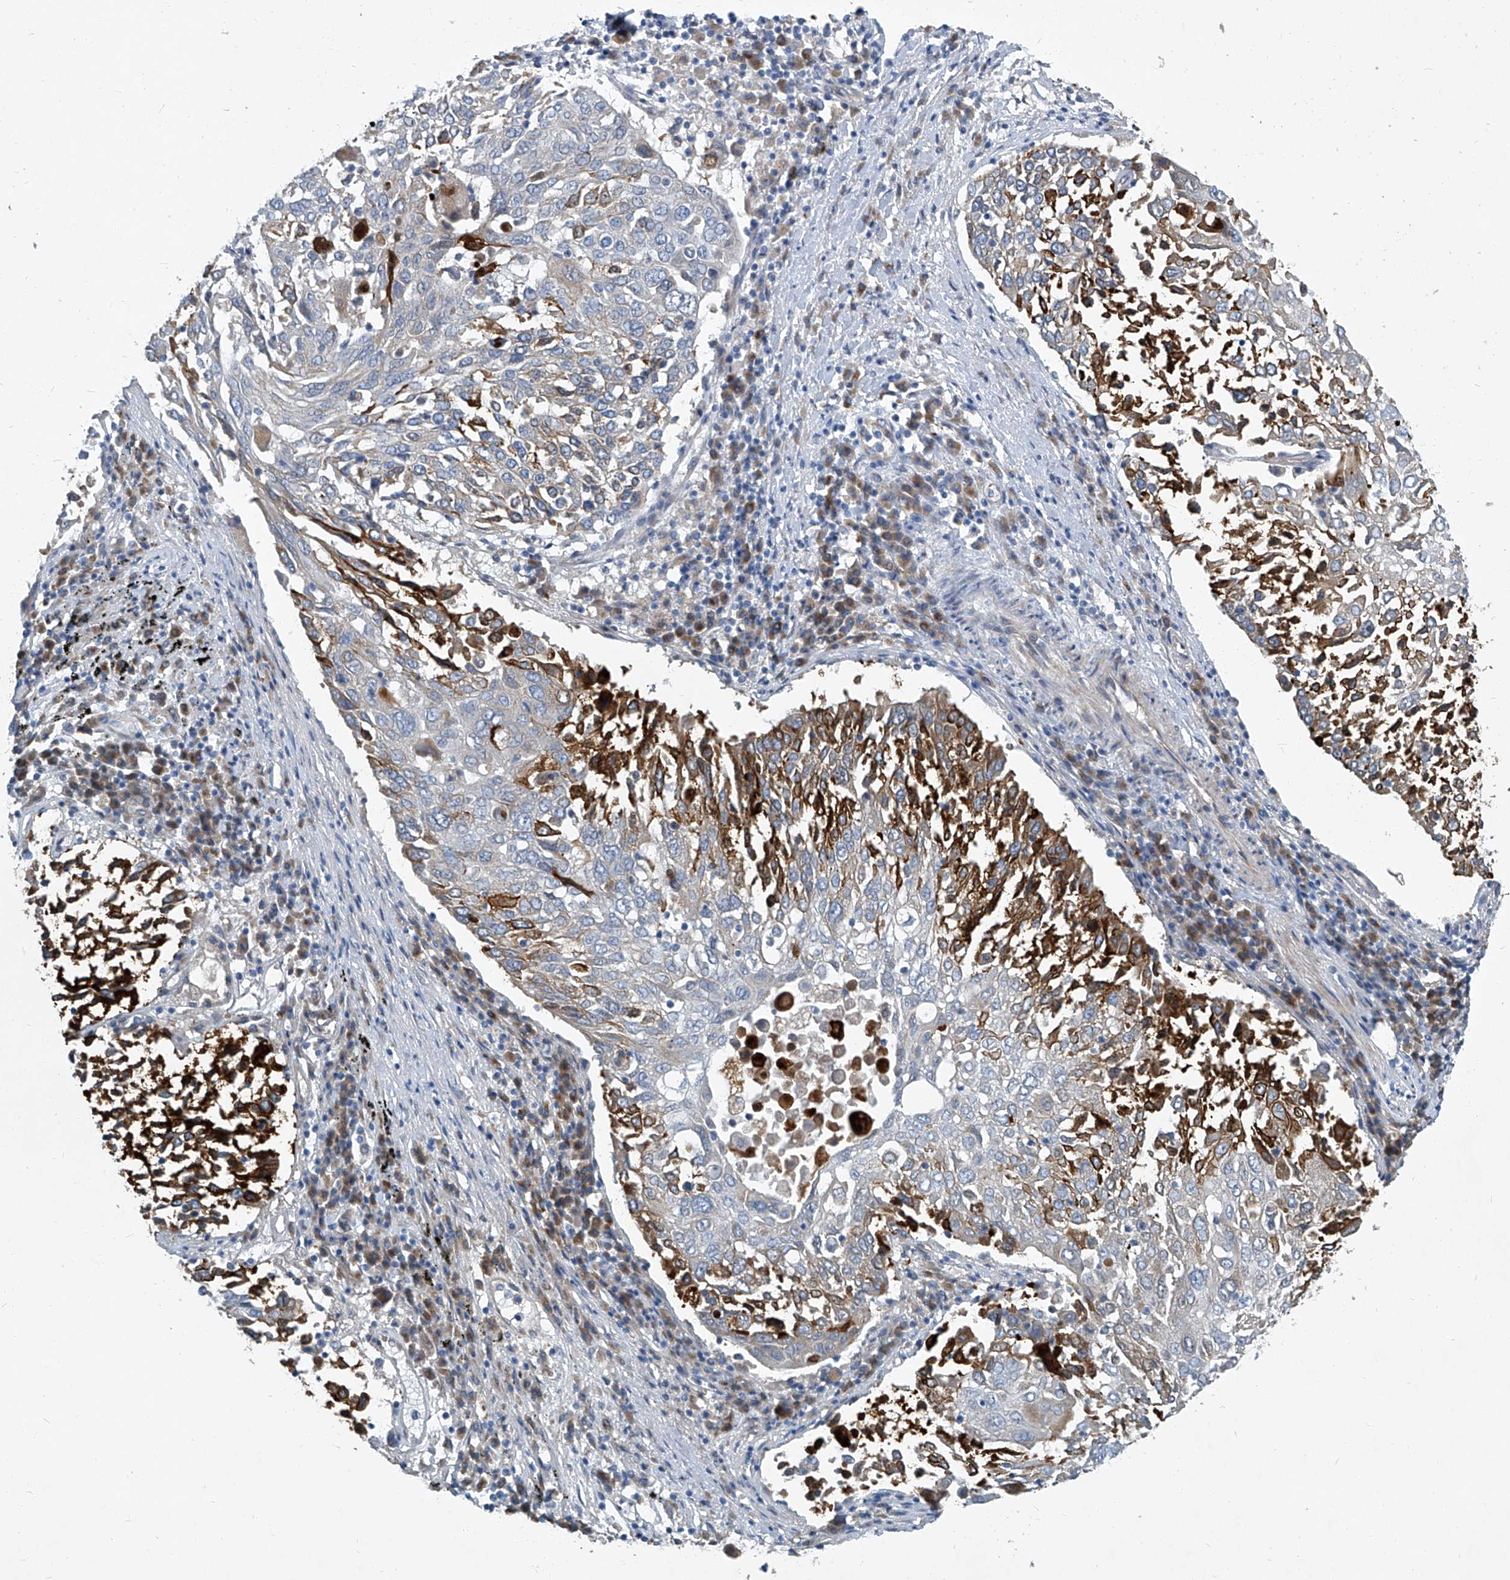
{"staining": {"intensity": "moderate", "quantity": "25%-75%", "location": "cytoplasmic/membranous"}, "tissue": "lung cancer", "cell_type": "Tumor cells", "image_type": "cancer", "snomed": [{"axis": "morphology", "description": "Squamous cell carcinoma, NOS"}, {"axis": "topography", "description": "Lung"}], "caption": "The image shows immunohistochemical staining of squamous cell carcinoma (lung). There is moderate cytoplasmic/membranous expression is present in about 25%-75% of tumor cells.", "gene": "SLC26A11", "patient": {"sex": "male", "age": 65}}